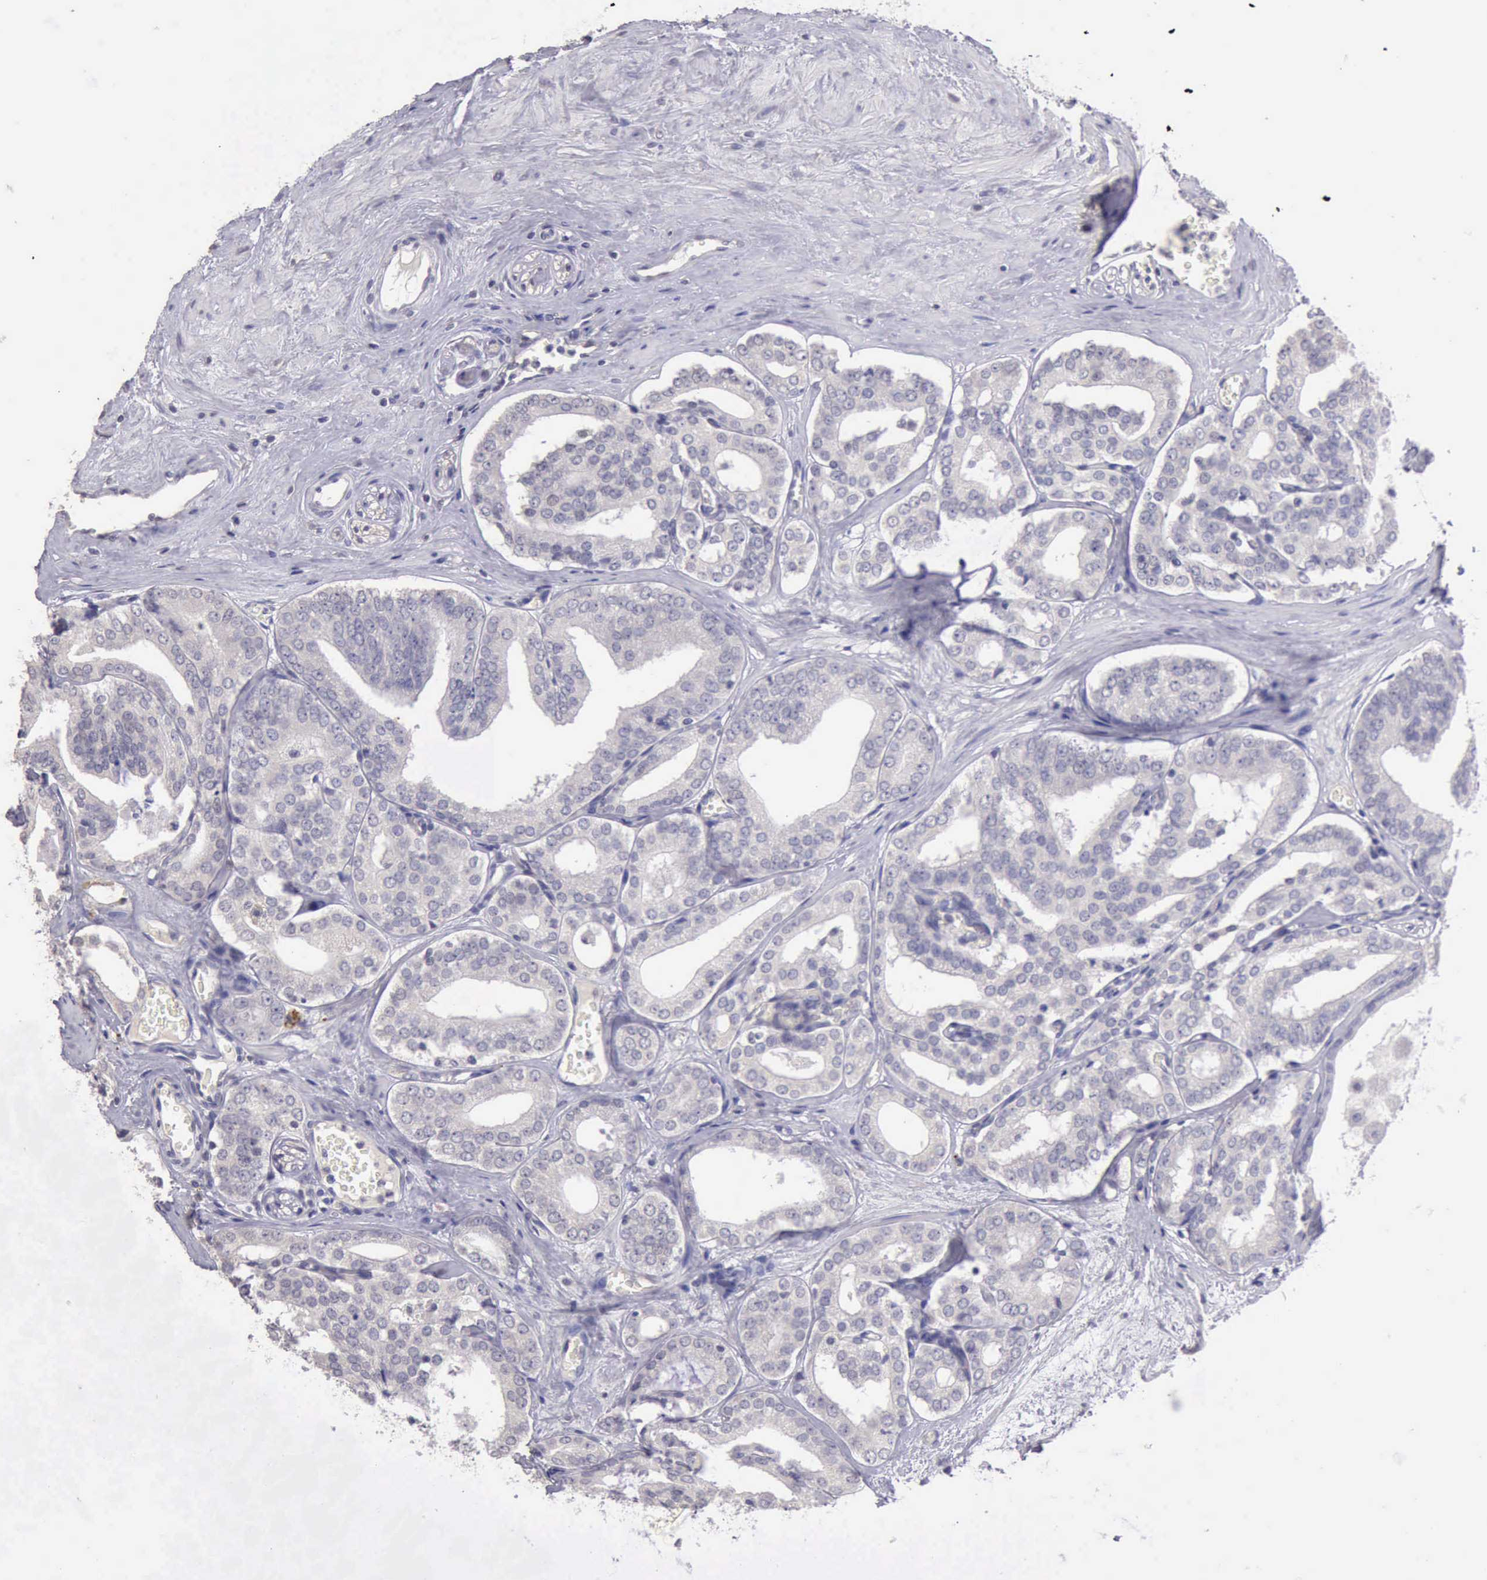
{"staining": {"intensity": "negative", "quantity": "none", "location": "none"}, "tissue": "prostate cancer", "cell_type": "Tumor cells", "image_type": "cancer", "snomed": [{"axis": "morphology", "description": "Adenocarcinoma, Medium grade"}, {"axis": "topography", "description": "Prostate"}], "caption": "The immunohistochemistry histopathology image has no significant staining in tumor cells of prostate cancer tissue.", "gene": "KCND1", "patient": {"sex": "male", "age": 79}}